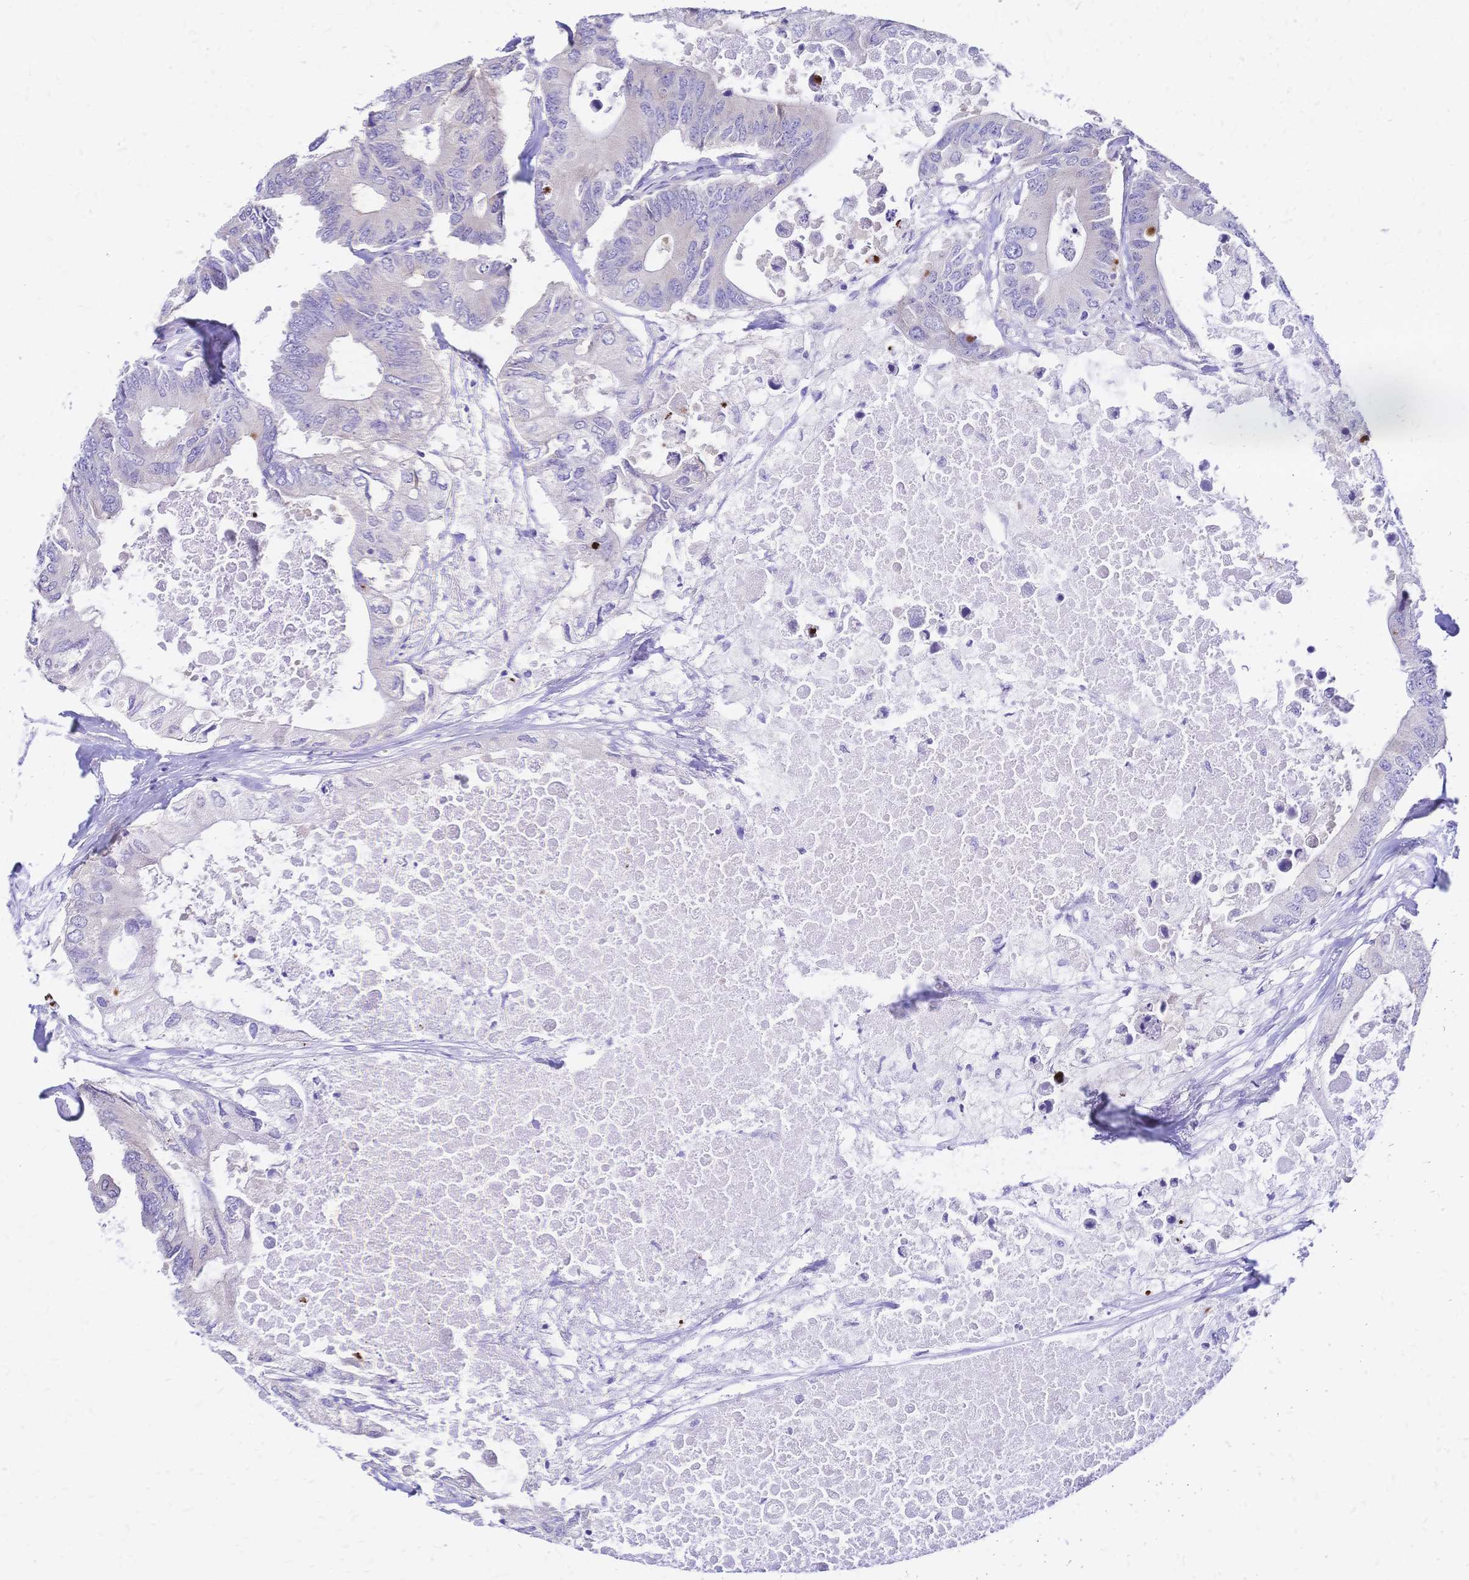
{"staining": {"intensity": "negative", "quantity": "none", "location": "none"}, "tissue": "colorectal cancer", "cell_type": "Tumor cells", "image_type": "cancer", "snomed": [{"axis": "morphology", "description": "Adenocarcinoma, NOS"}, {"axis": "topography", "description": "Colon"}], "caption": "Immunohistochemical staining of adenocarcinoma (colorectal) reveals no significant staining in tumor cells.", "gene": "GRB7", "patient": {"sex": "male", "age": 71}}